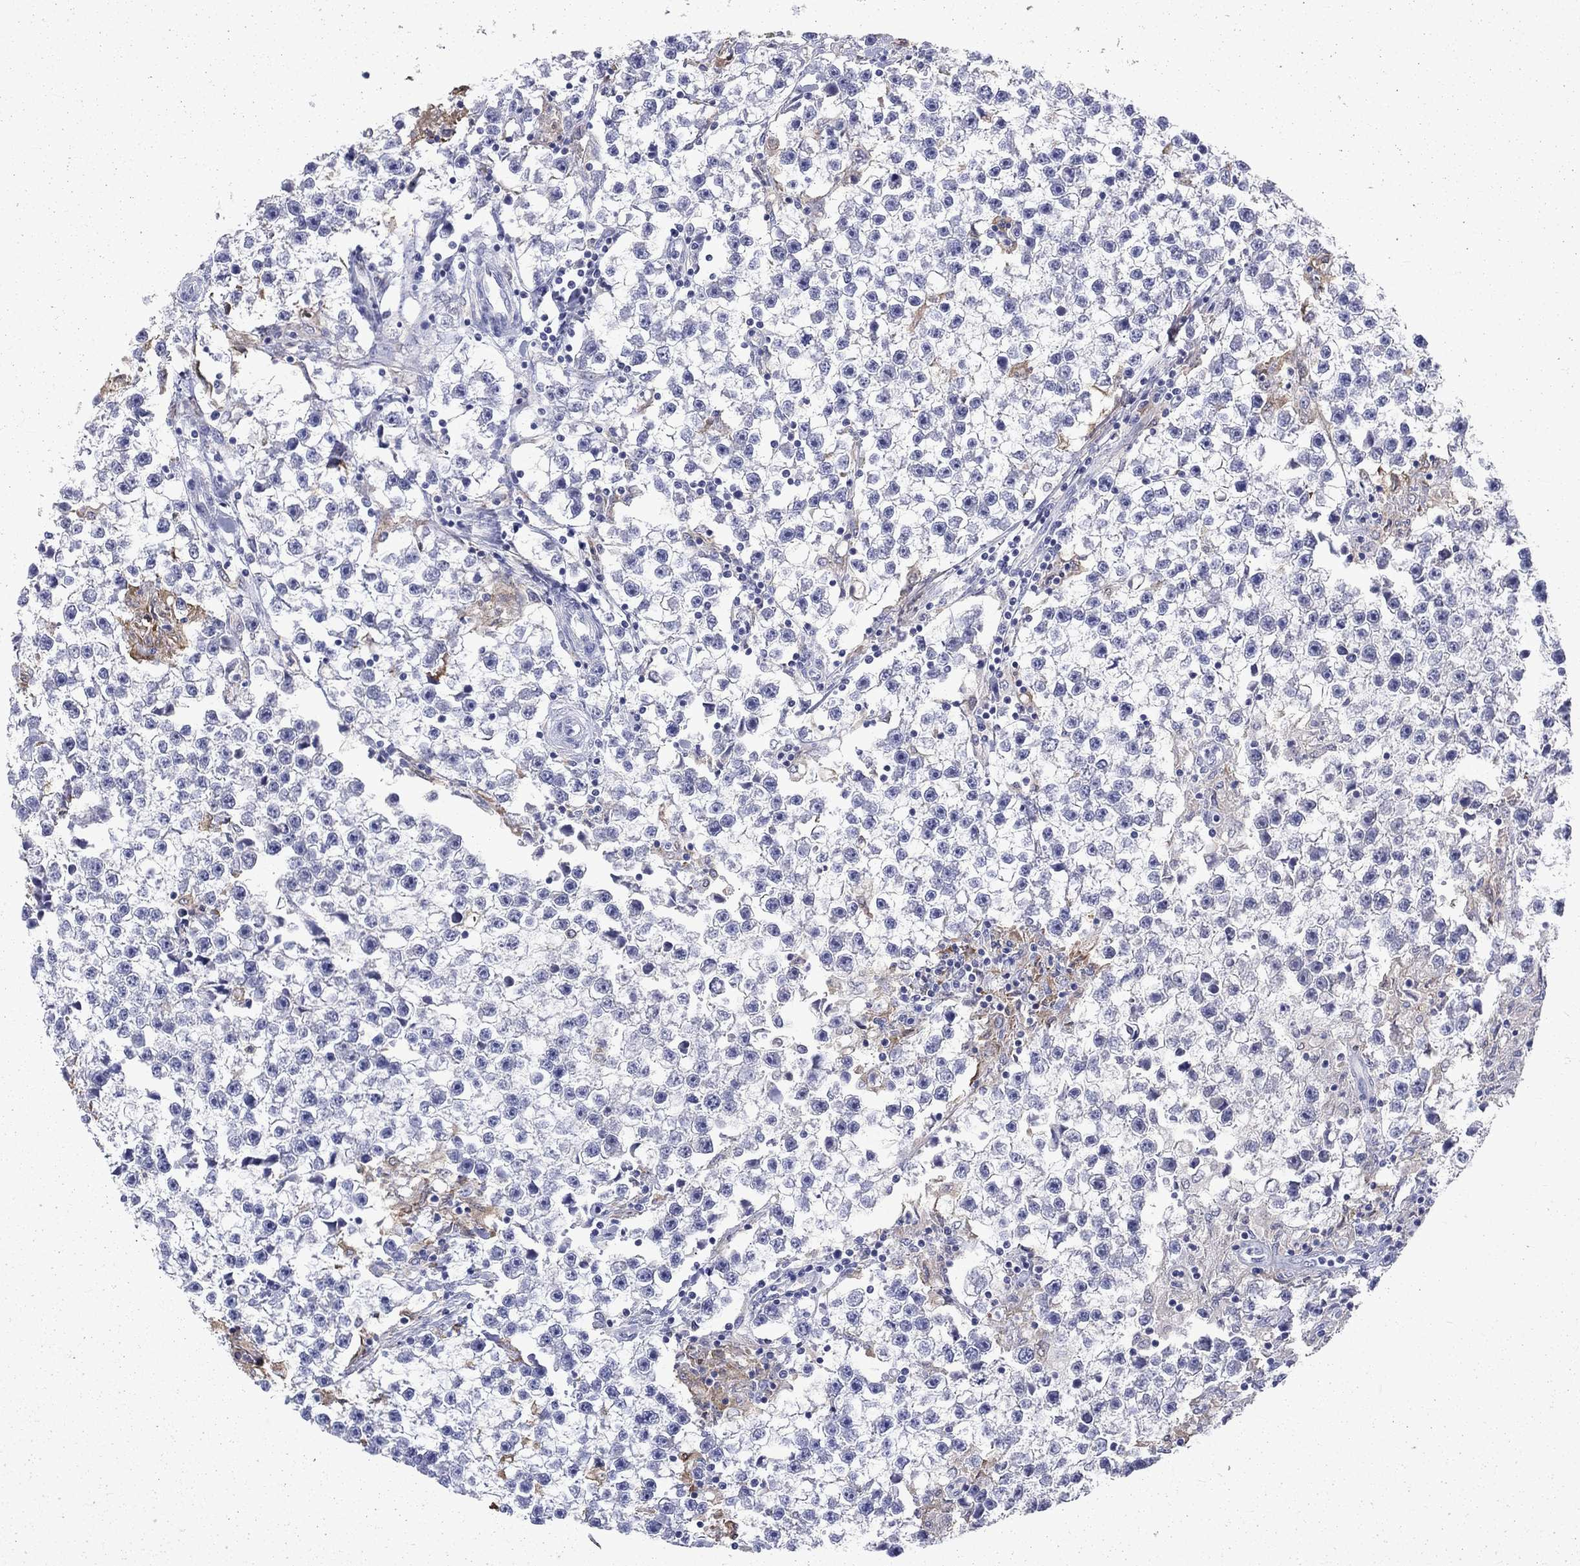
{"staining": {"intensity": "negative", "quantity": "none", "location": "none"}, "tissue": "testis cancer", "cell_type": "Tumor cells", "image_type": "cancer", "snomed": [{"axis": "morphology", "description": "Seminoma, NOS"}, {"axis": "topography", "description": "Testis"}], "caption": "Immunohistochemical staining of seminoma (testis) shows no significant staining in tumor cells.", "gene": "ENPP6", "patient": {"sex": "male", "age": 59}}